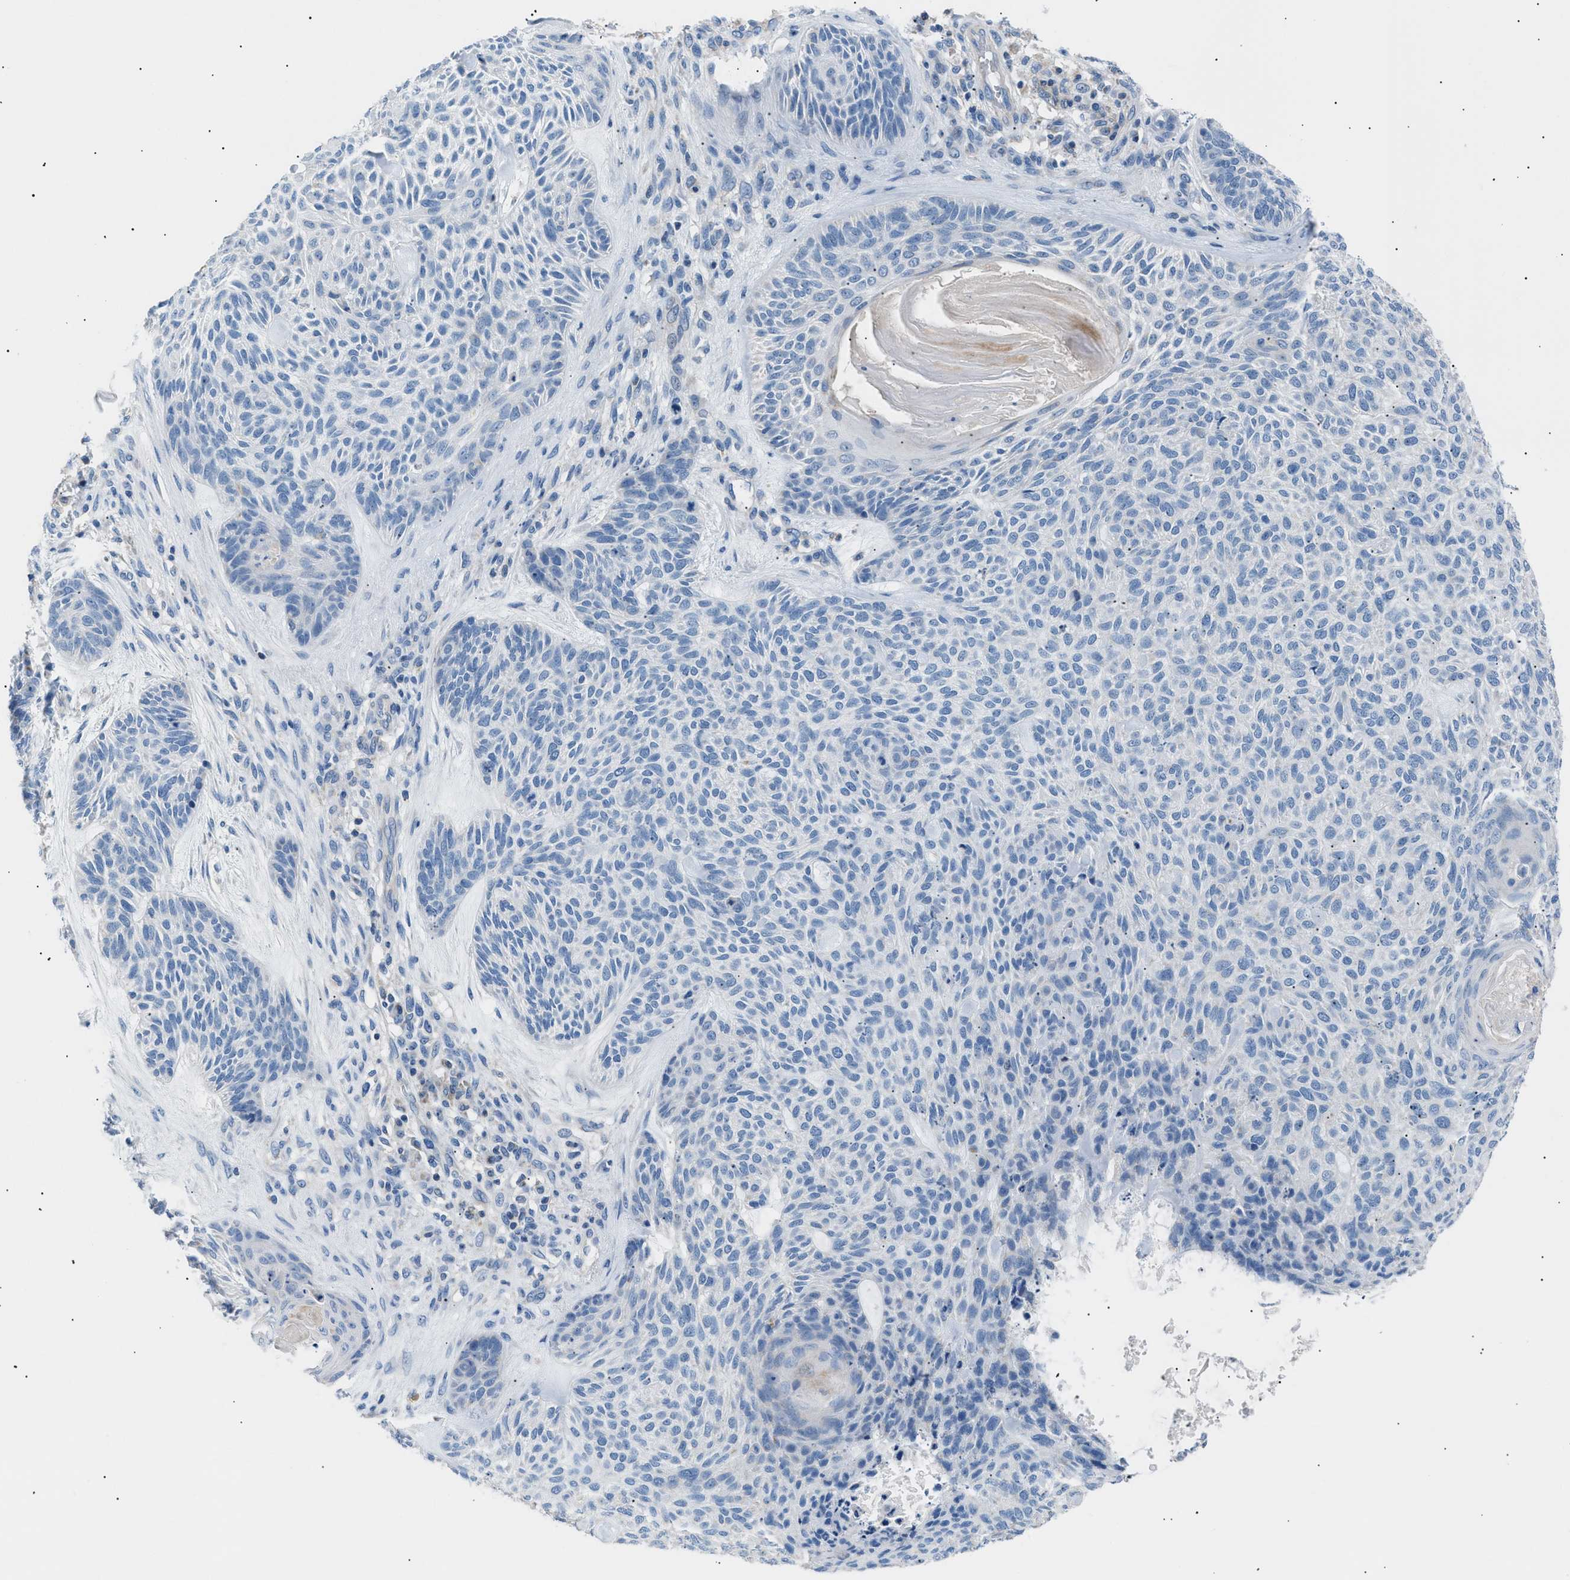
{"staining": {"intensity": "negative", "quantity": "none", "location": "none"}, "tissue": "skin cancer", "cell_type": "Tumor cells", "image_type": "cancer", "snomed": [{"axis": "morphology", "description": "Basal cell carcinoma"}, {"axis": "topography", "description": "Skin"}], "caption": "Skin cancer (basal cell carcinoma) was stained to show a protein in brown. There is no significant staining in tumor cells. Nuclei are stained in blue.", "gene": "ILDR1", "patient": {"sex": "male", "age": 55}}